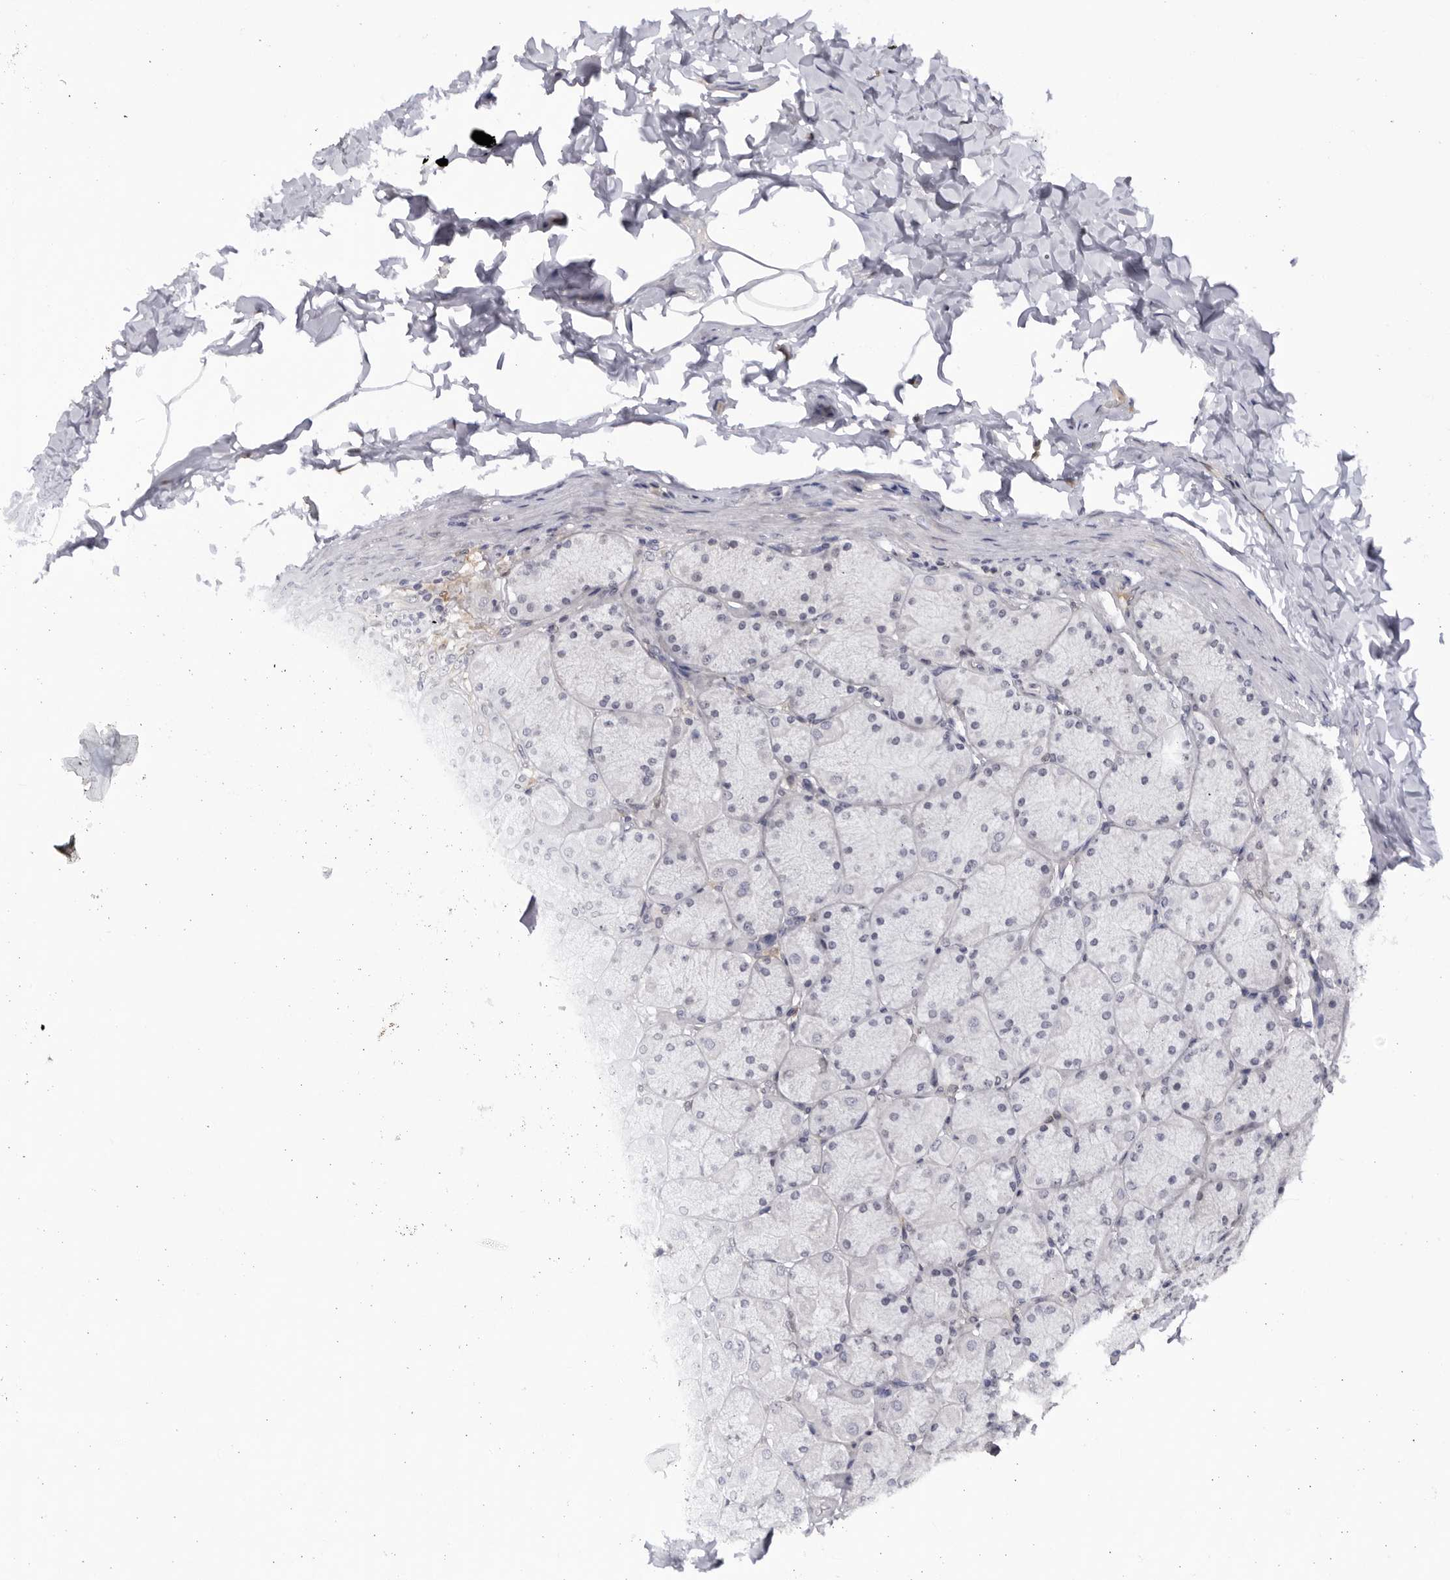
{"staining": {"intensity": "negative", "quantity": "none", "location": "none"}, "tissue": "stomach", "cell_type": "Glandular cells", "image_type": "normal", "snomed": [{"axis": "morphology", "description": "Normal tissue, NOS"}, {"axis": "topography", "description": "Stomach, upper"}], "caption": "DAB immunohistochemical staining of normal stomach demonstrates no significant staining in glandular cells. (Stains: DAB (3,3'-diaminobenzidine) IHC with hematoxylin counter stain, Microscopy: brightfield microscopy at high magnification).", "gene": "BMP2K", "patient": {"sex": "female", "age": 56}}